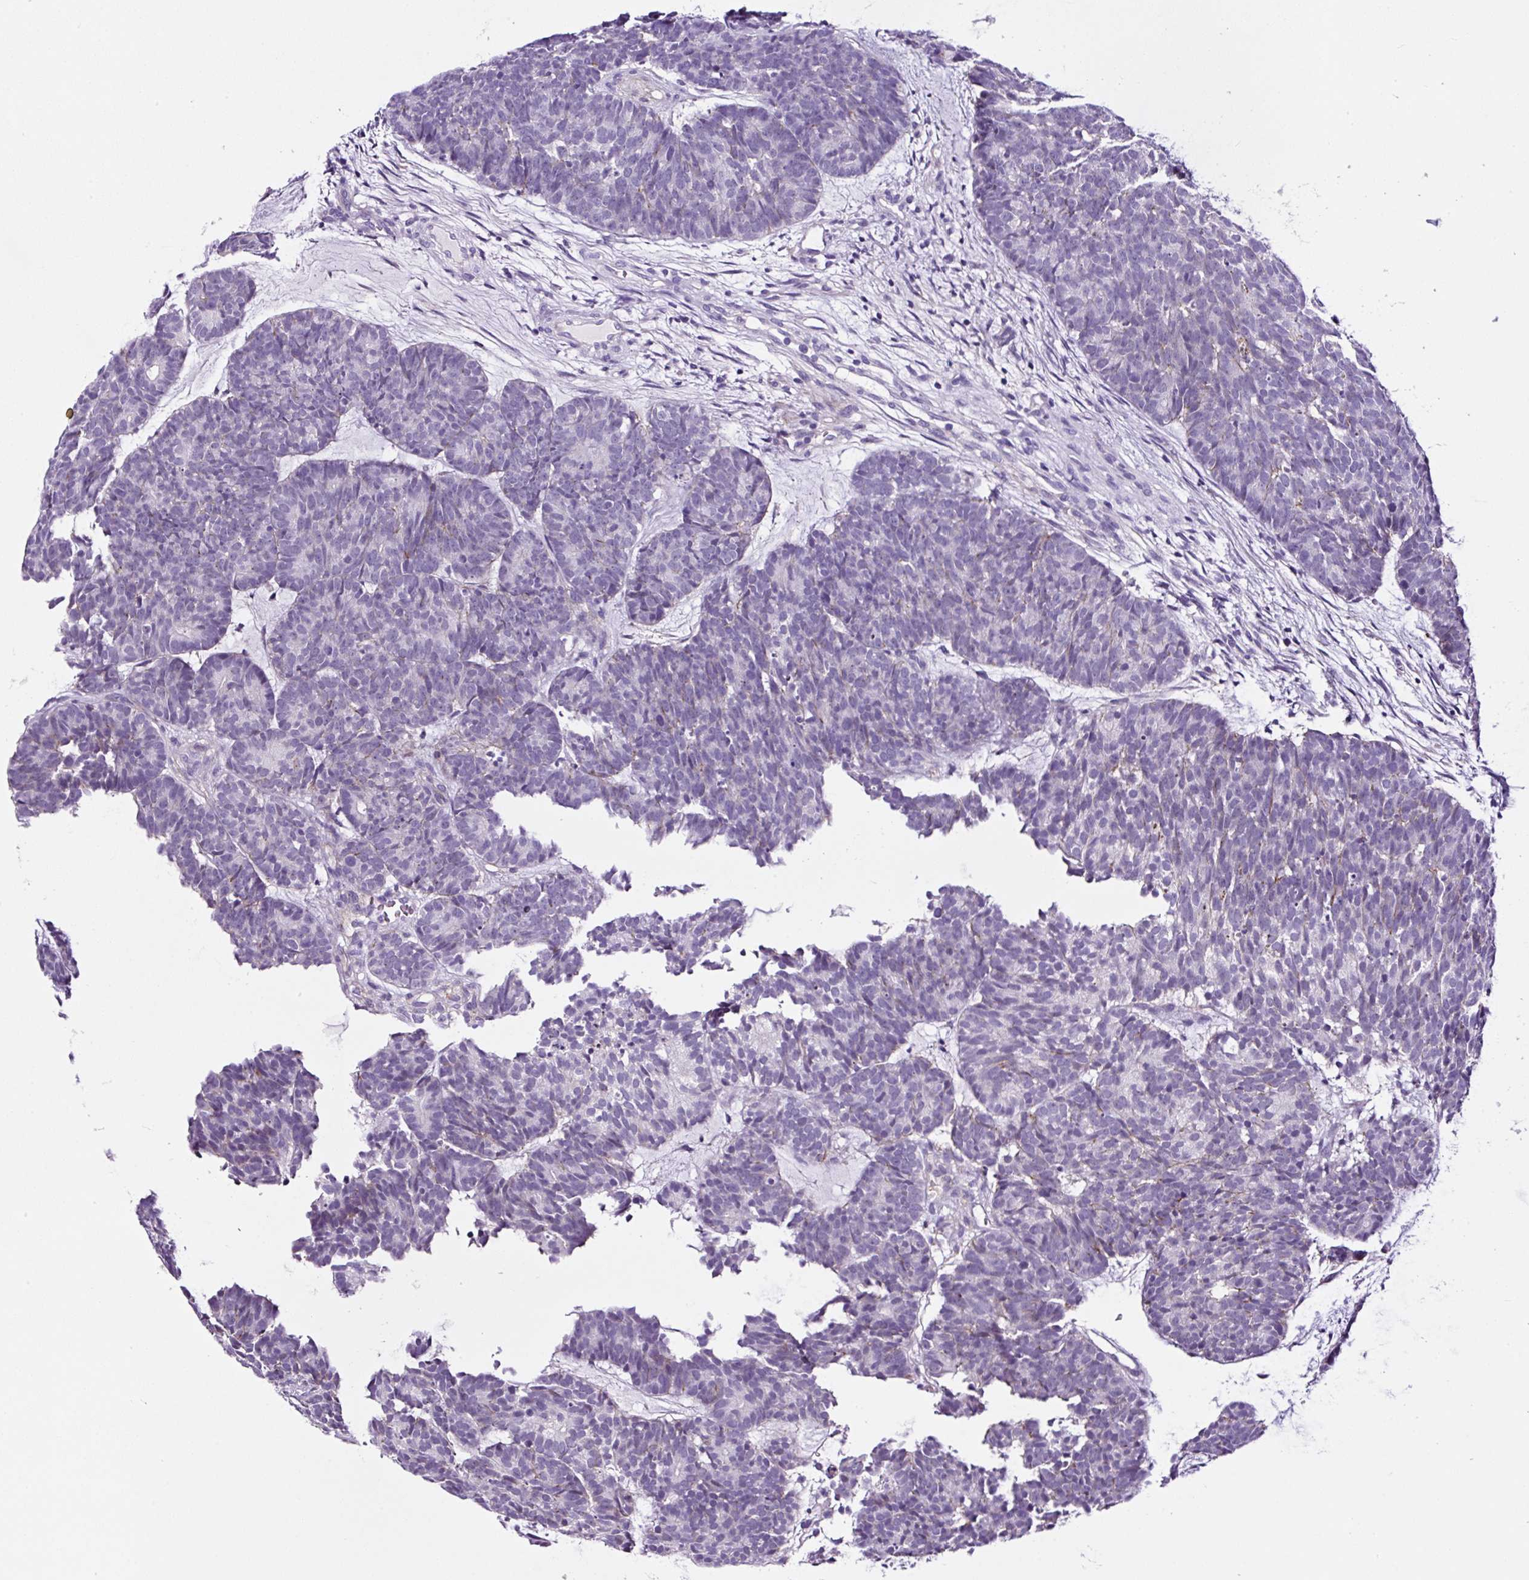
{"staining": {"intensity": "negative", "quantity": "none", "location": "none"}, "tissue": "head and neck cancer", "cell_type": "Tumor cells", "image_type": "cancer", "snomed": [{"axis": "morphology", "description": "Adenocarcinoma, NOS"}, {"axis": "topography", "description": "Head-Neck"}], "caption": "Tumor cells are negative for brown protein staining in head and neck adenocarcinoma.", "gene": "TAFA3", "patient": {"sex": "female", "age": 81}}